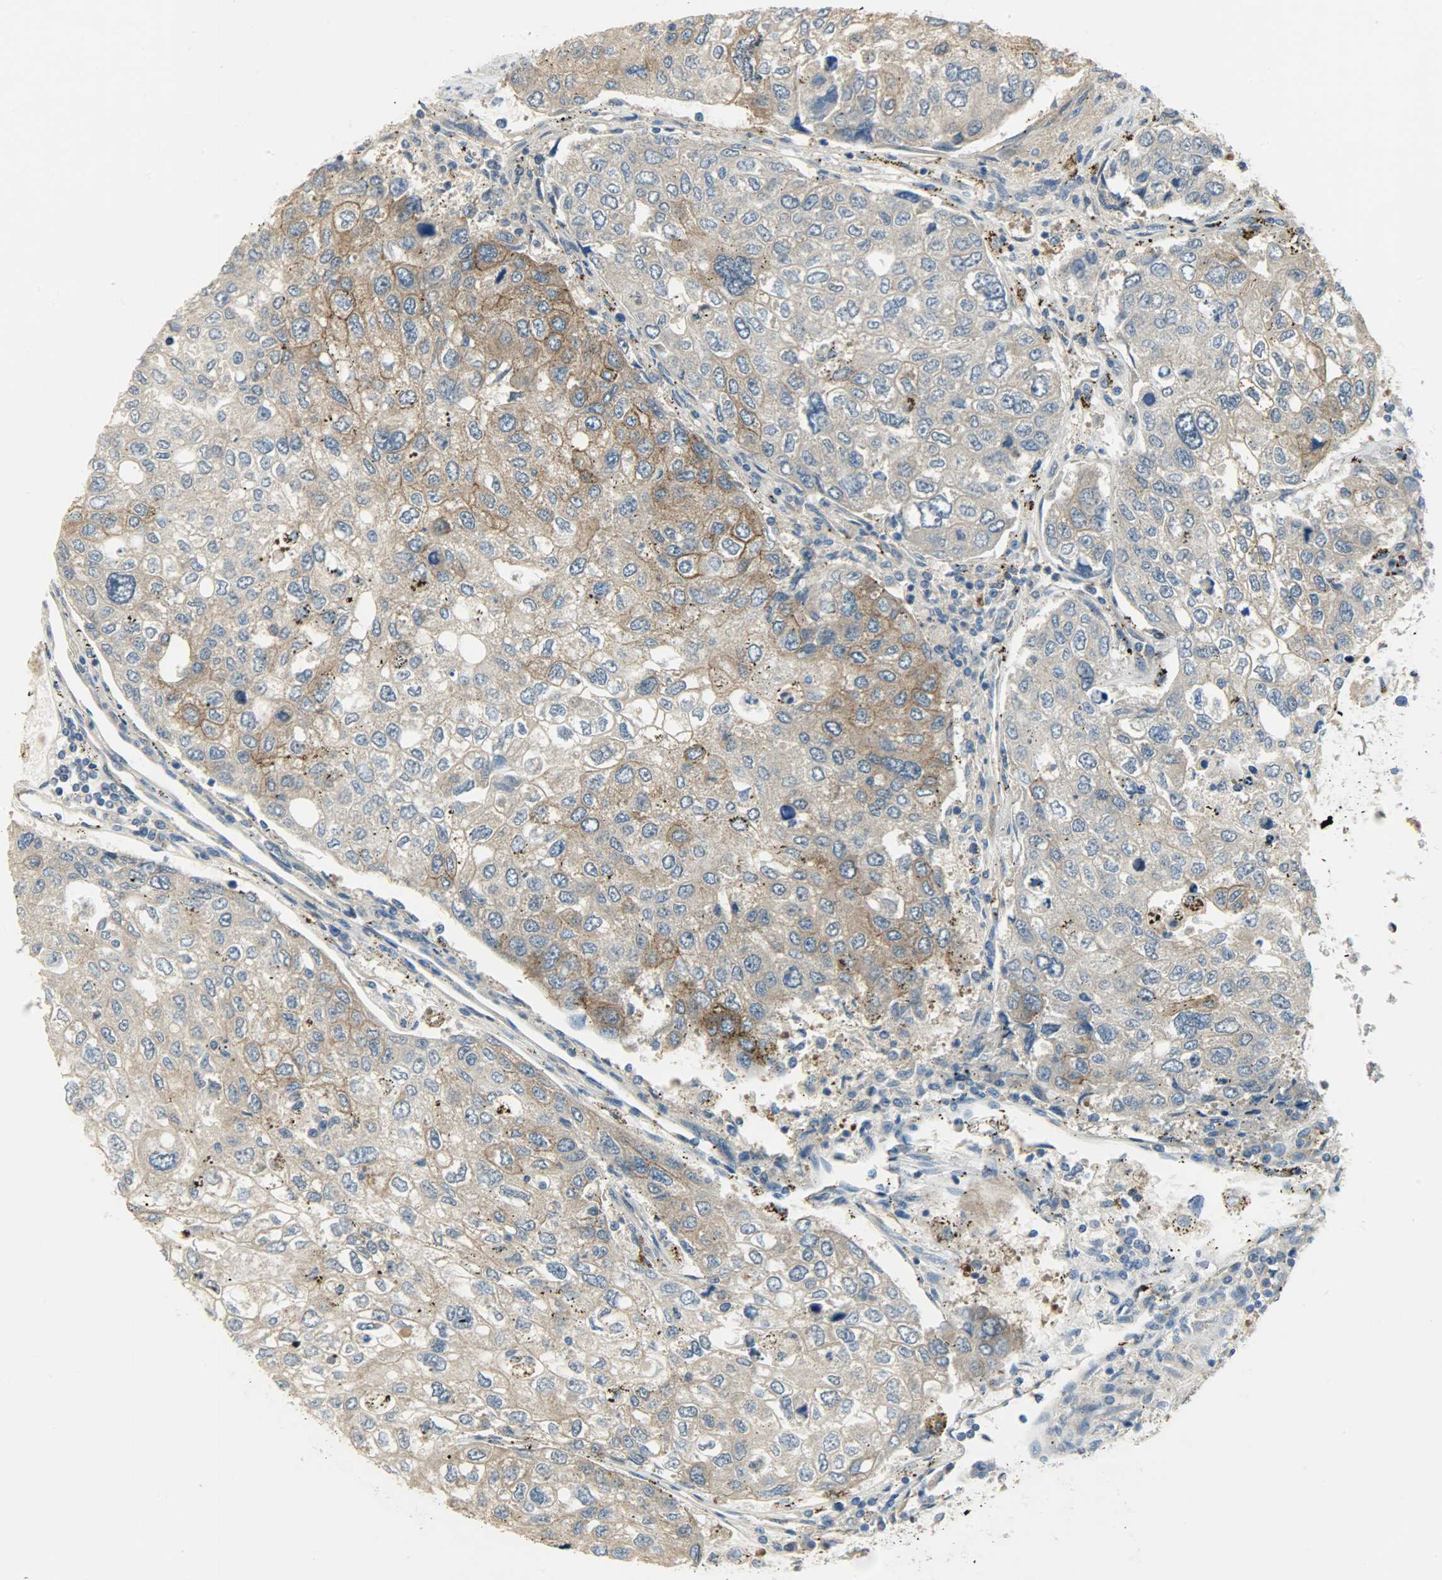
{"staining": {"intensity": "weak", "quantity": ">75%", "location": "cytoplasmic/membranous"}, "tissue": "urothelial cancer", "cell_type": "Tumor cells", "image_type": "cancer", "snomed": [{"axis": "morphology", "description": "Urothelial carcinoma, High grade"}, {"axis": "topography", "description": "Lymph node"}, {"axis": "topography", "description": "Urinary bladder"}], "caption": "Brown immunohistochemical staining in urothelial carcinoma (high-grade) demonstrates weak cytoplasmic/membranous expression in about >75% of tumor cells. (Stains: DAB (3,3'-diaminobenzidine) in brown, nuclei in blue, Microscopy: brightfield microscopy at high magnification).", "gene": "KIAA1217", "patient": {"sex": "male", "age": 51}}